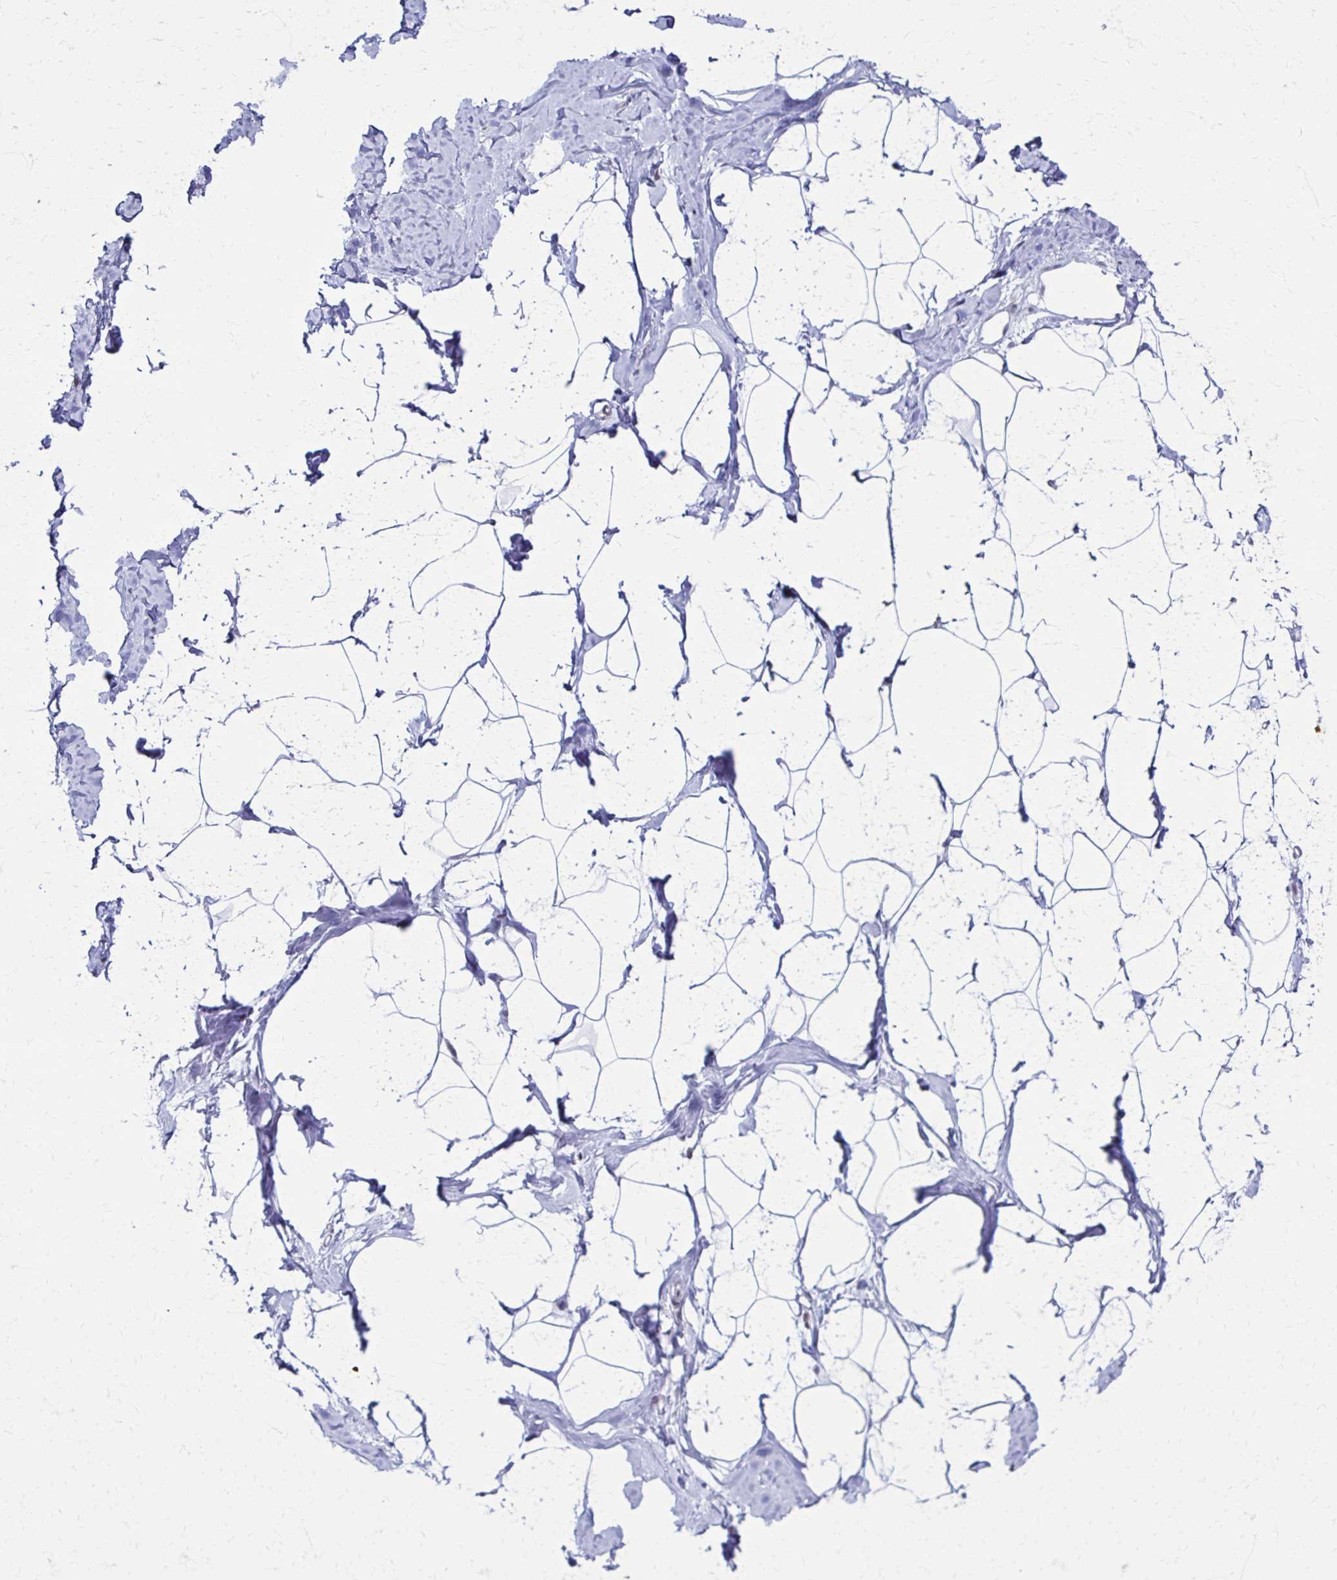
{"staining": {"intensity": "negative", "quantity": "none", "location": "none"}, "tissue": "breast", "cell_type": "Adipocytes", "image_type": "normal", "snomed": [{"axis": "morphology", "description": "Normal tissue, NOS"}, {"axis": "topography", "description": "Breast"}], "caption": "This is an IHC photomicrograph of benign breast. There is no expression in adipocytes.", "gene": "IRF7", "patient": {"sex": "female", "age": 32}}